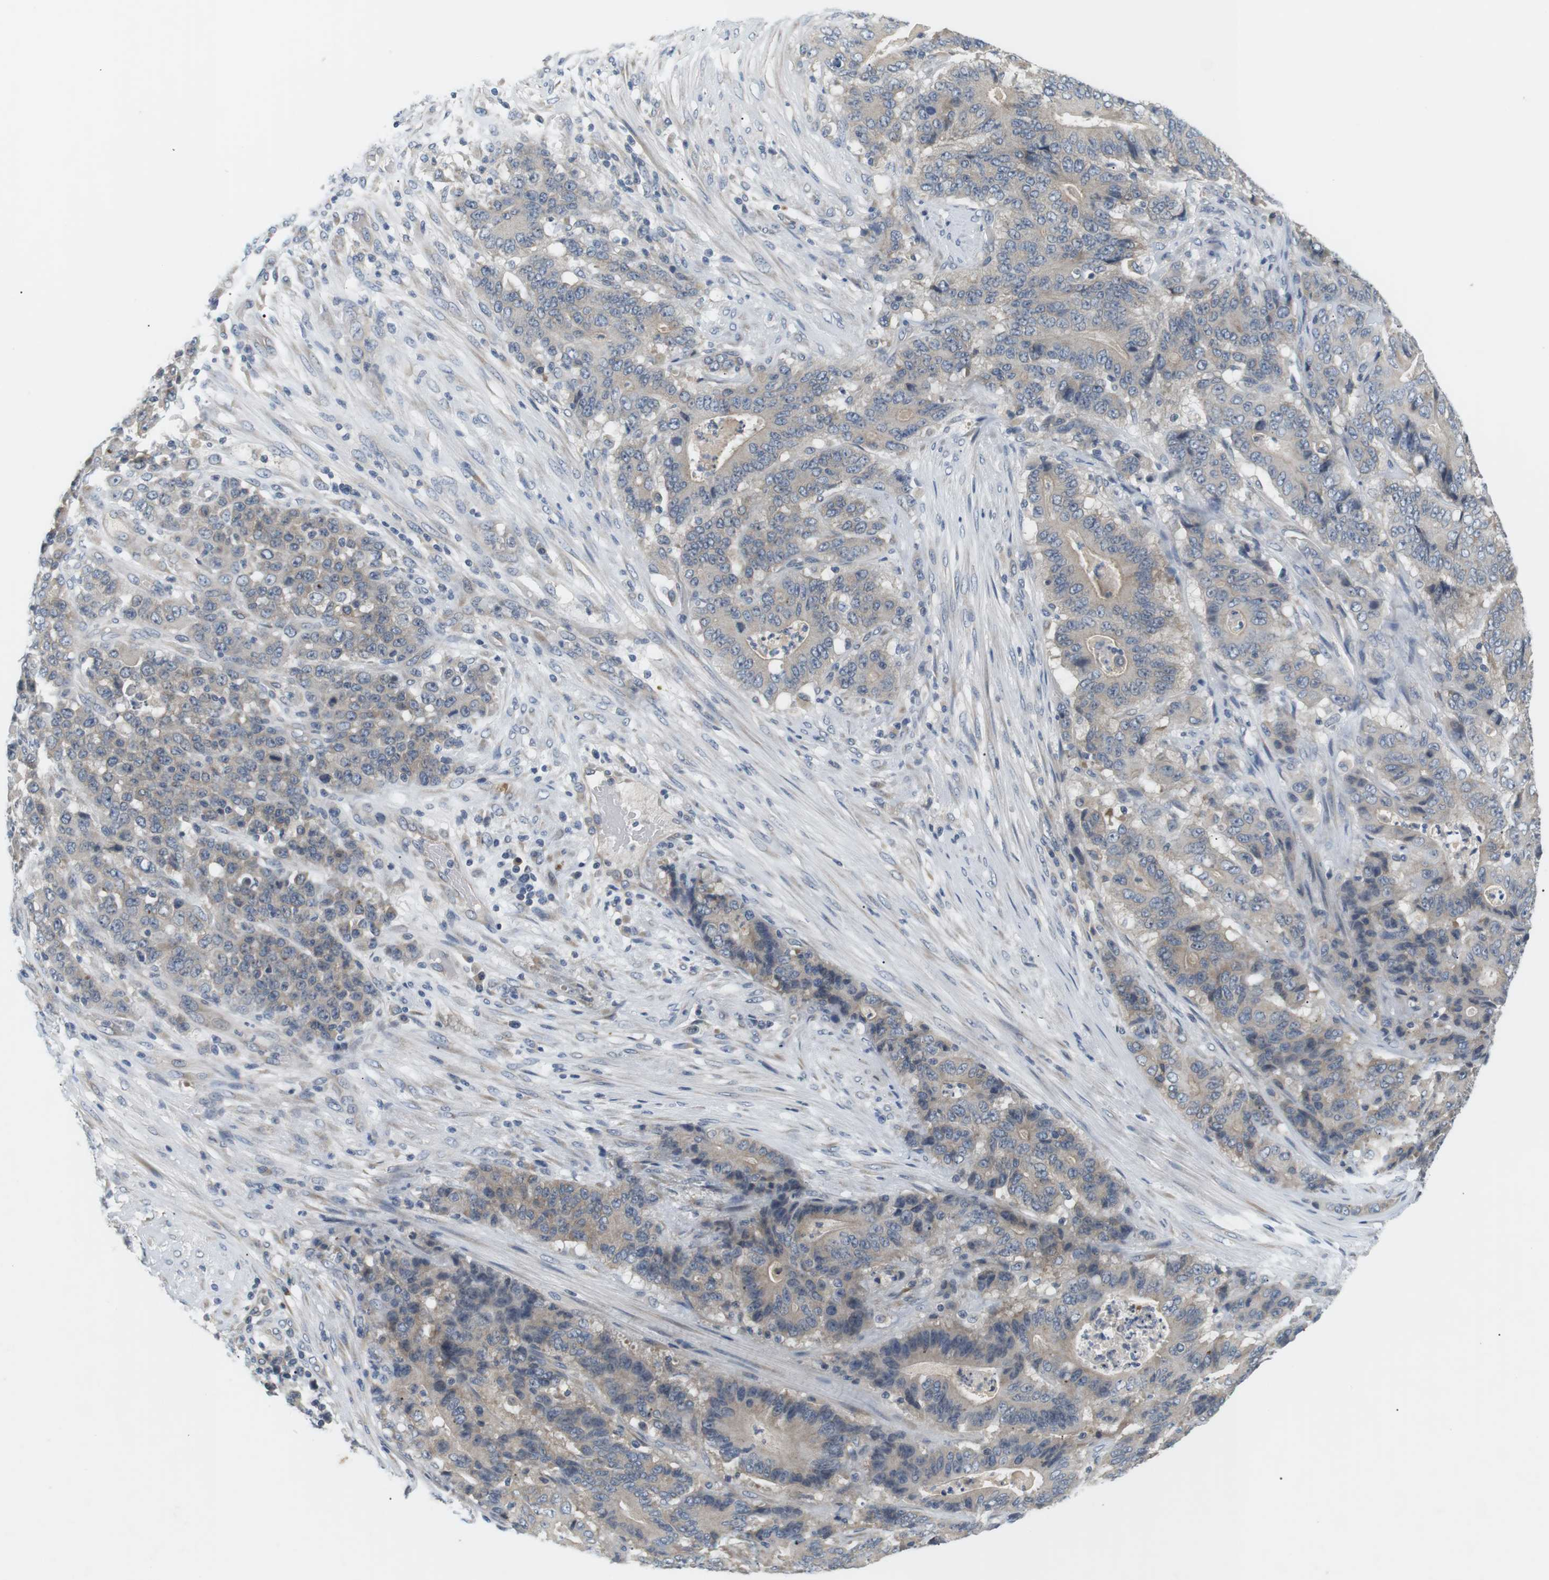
{"staining": {"intensity": "weak", "quantity": "25%-75%", "location": "cytoplasmic/membranous"}, "tissue": "stomach cancer", "cell_type": "Tumor cells", "image_type": "cancer", "snomed": [{"axis": "morphology", "description": "Adenocarcinoma, NOS"}, {"axis": "topography", "description": "Stomach"}], "caption": "Stomach adenocarcinoma was stained to show a protein in brown. There is low levels of weak cytoplasmic/membranous staining in about 25%-75% of tumor cells. (DAB (3,3'-diaminobenzidine) = brown stain, brightfield microscopy at high magnification).", "gene": "EVA1C", "patient": {"sex": "female", "age": 73}}